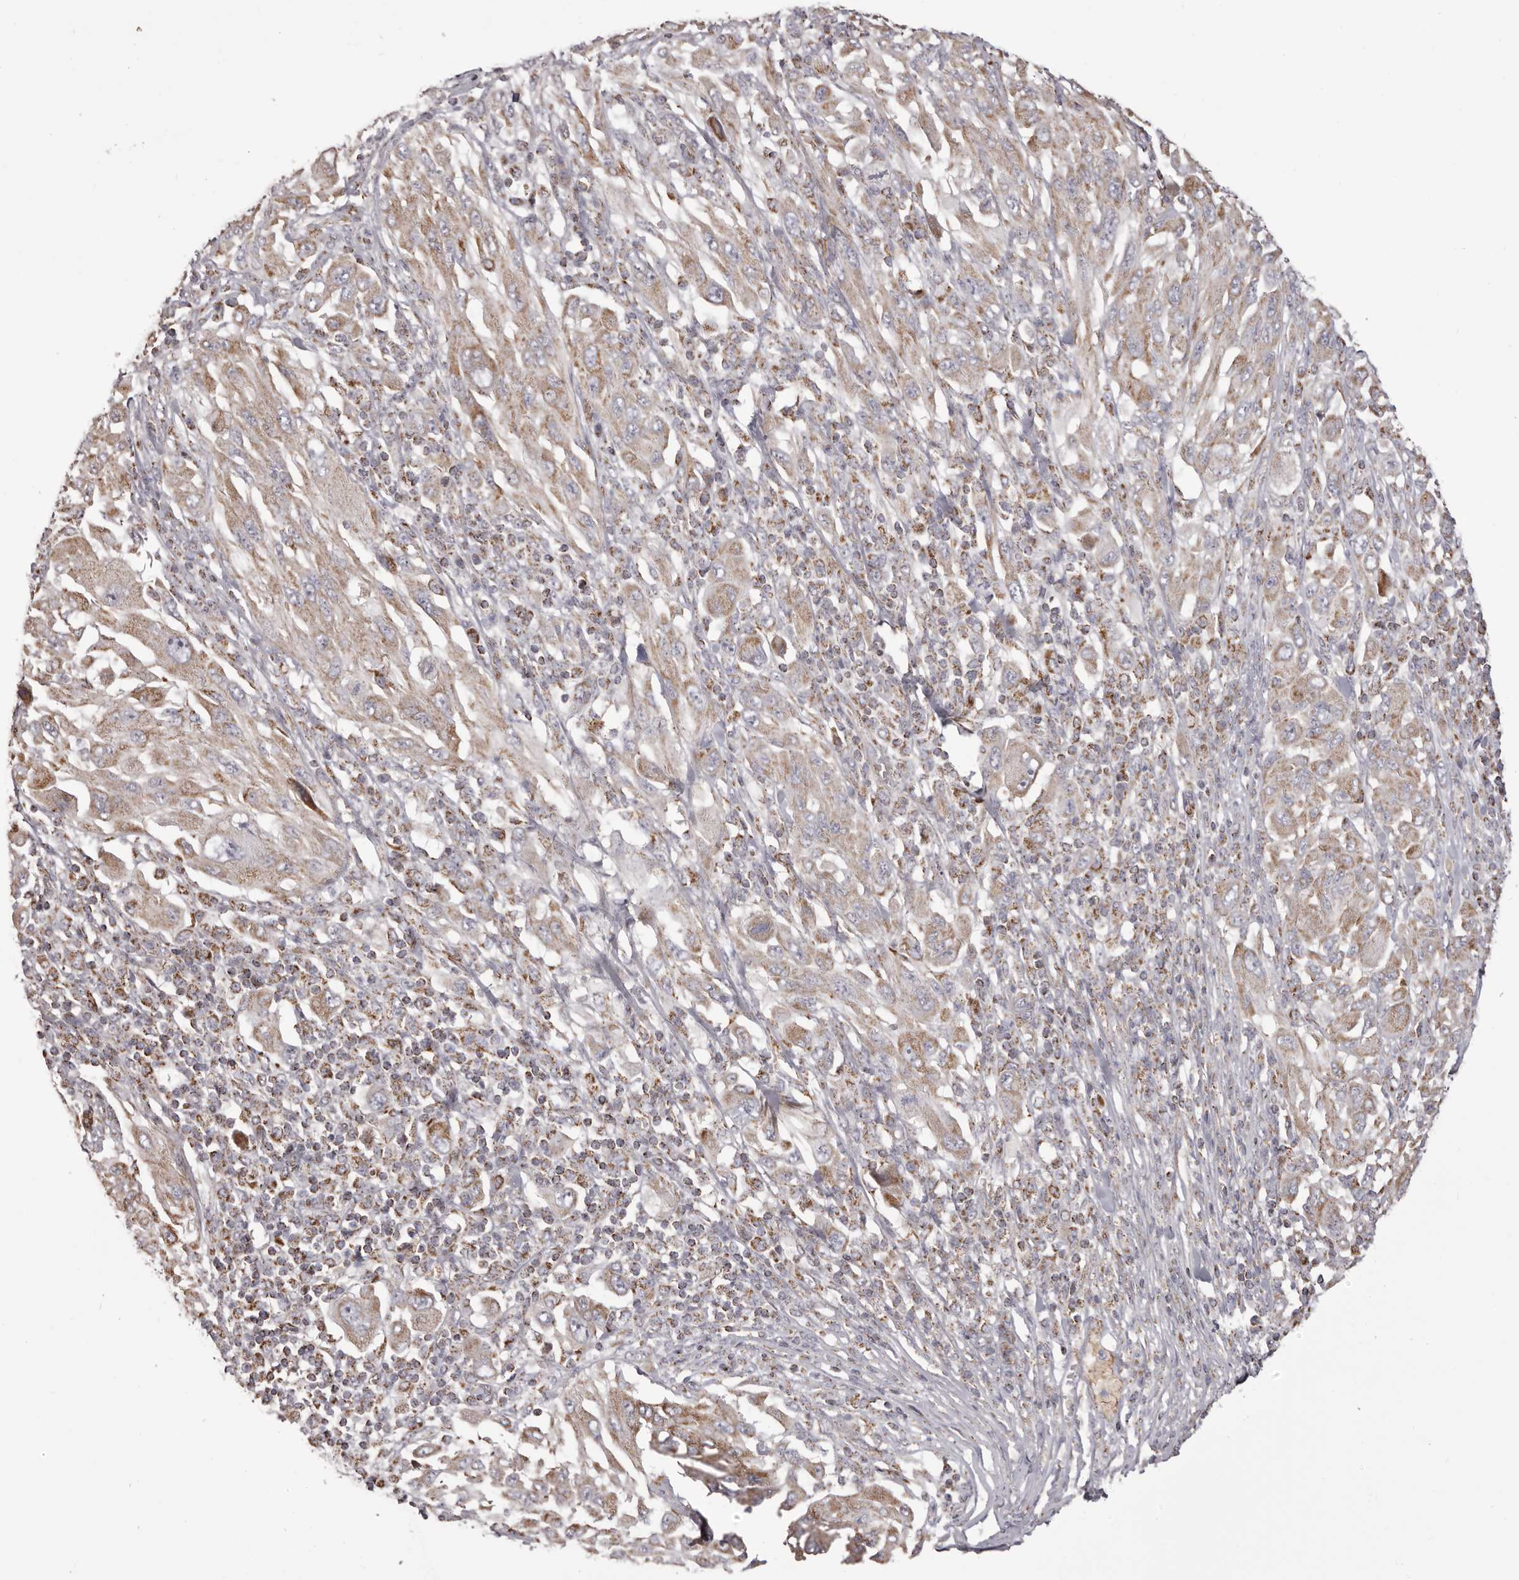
{"staining": {"intensity": "weak", "quantity": ">75%", "location": "cytoplasmic/membranous"}, "tissue": "melanoma", "cell_type": "Tumor cells", "image_type": "cancer", "snomed": [{"axis": "morphology", "description": "Malignant melanoma, NOS"}, {"axis": "topography", "description": "Skin"}], "caption": "Tumor cells exhibit weak cytoplasmic/membranous staining in approximately >75% of cells in melanoma.", "gene": "CHRM2", "patient": {"sex": "female", "age": 91}}